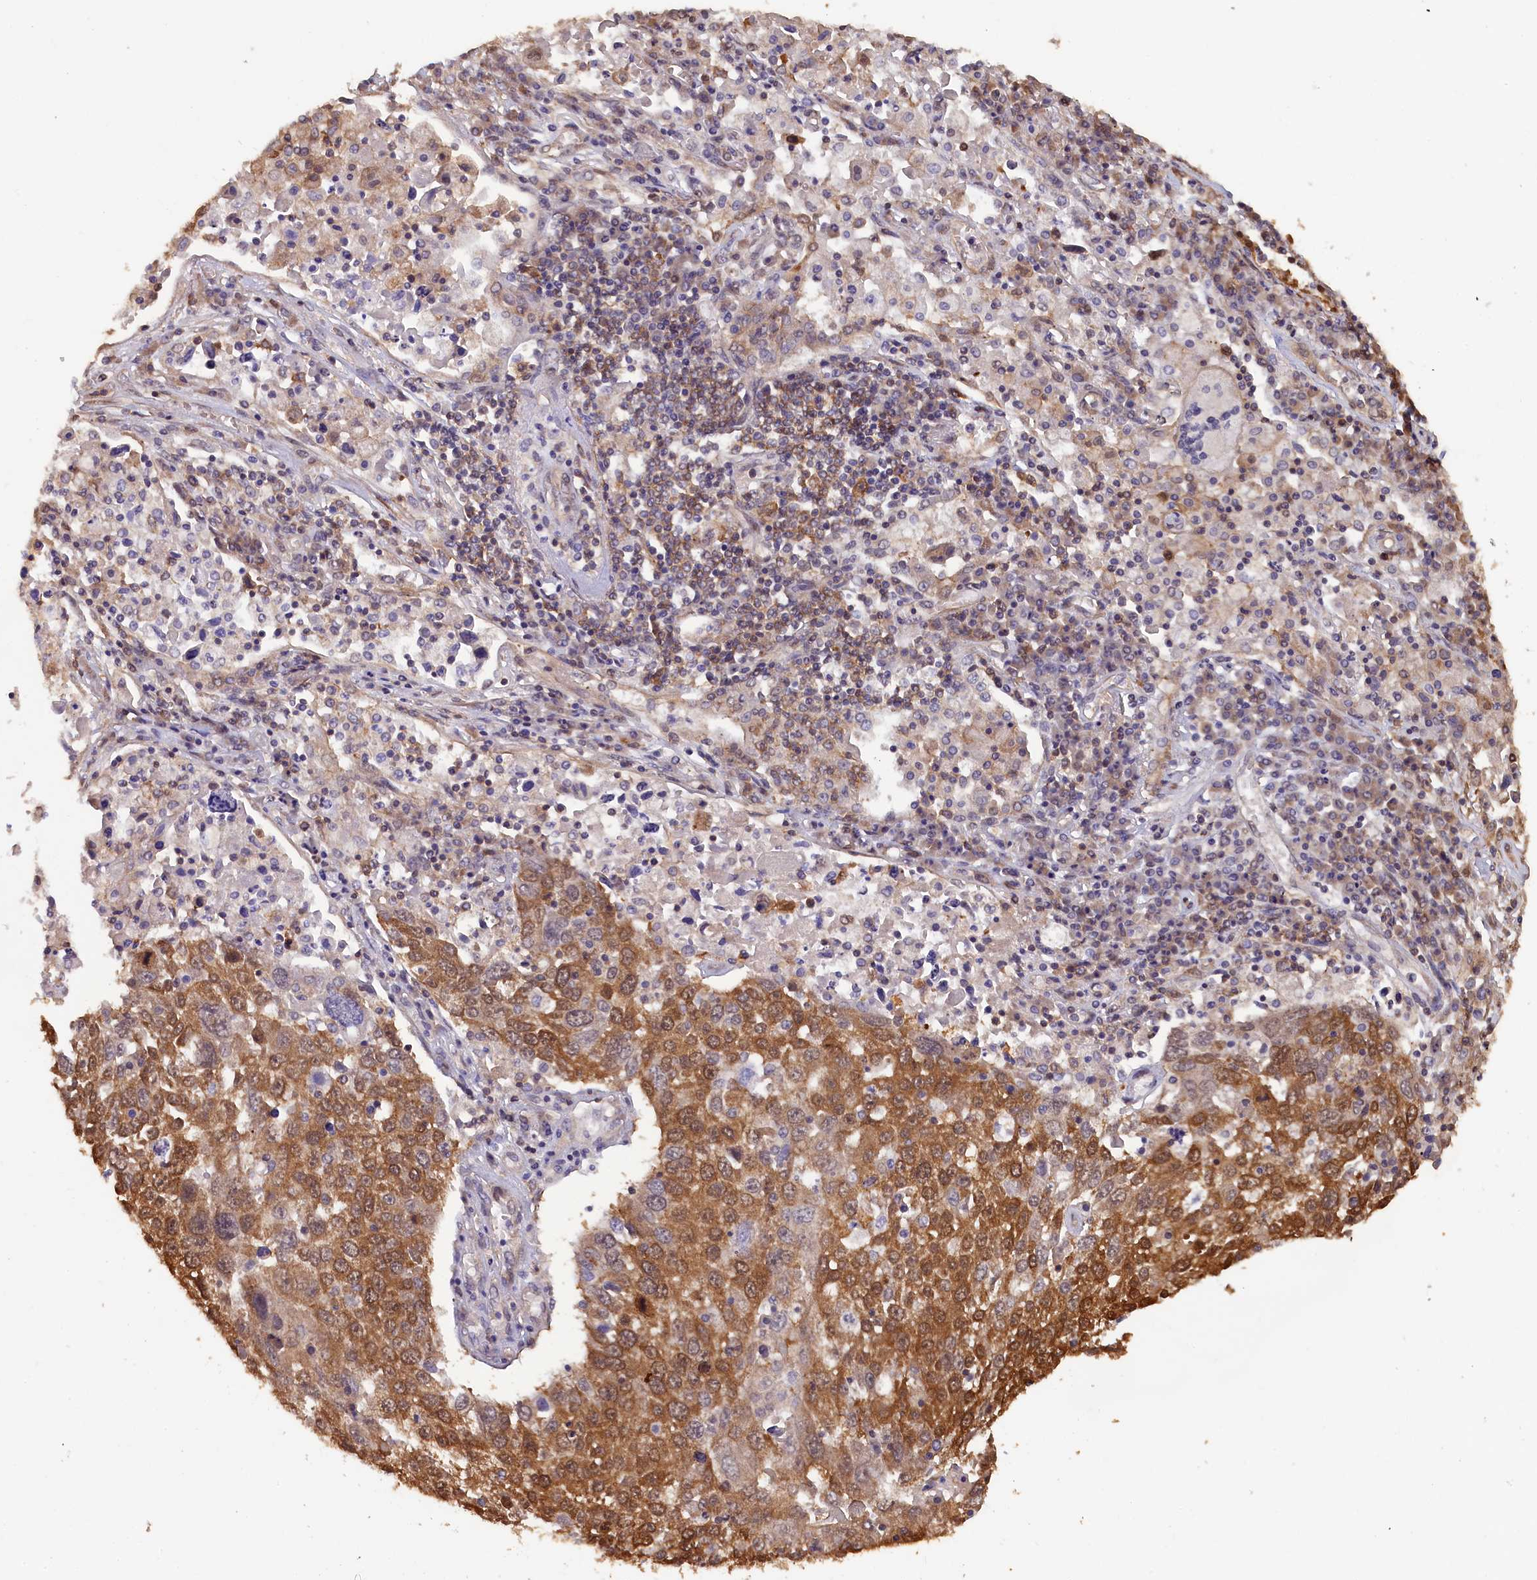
{"staining": {"intensity": "moderate", "quantity": ">75%", "location": "cytoplasmic/membranous,nuclear"}, "tissue": "lung cancer", "cell_type": "Tumor cells", "image_type": "cancer", "snomed": [{"axis": "morphology", "description": "Squamous cell carcinoma, NOS"}, {"axis": "topography", "description": "Lung"}], "caption": "The image shows a brown stain indicating the presence of a protein in the cytoplasmic/membranous and nuclear of tumor cells in squamous cell carcinoma (lung).", "gene": "JPT2", "patient": {"sex": "male", "age": 65}}